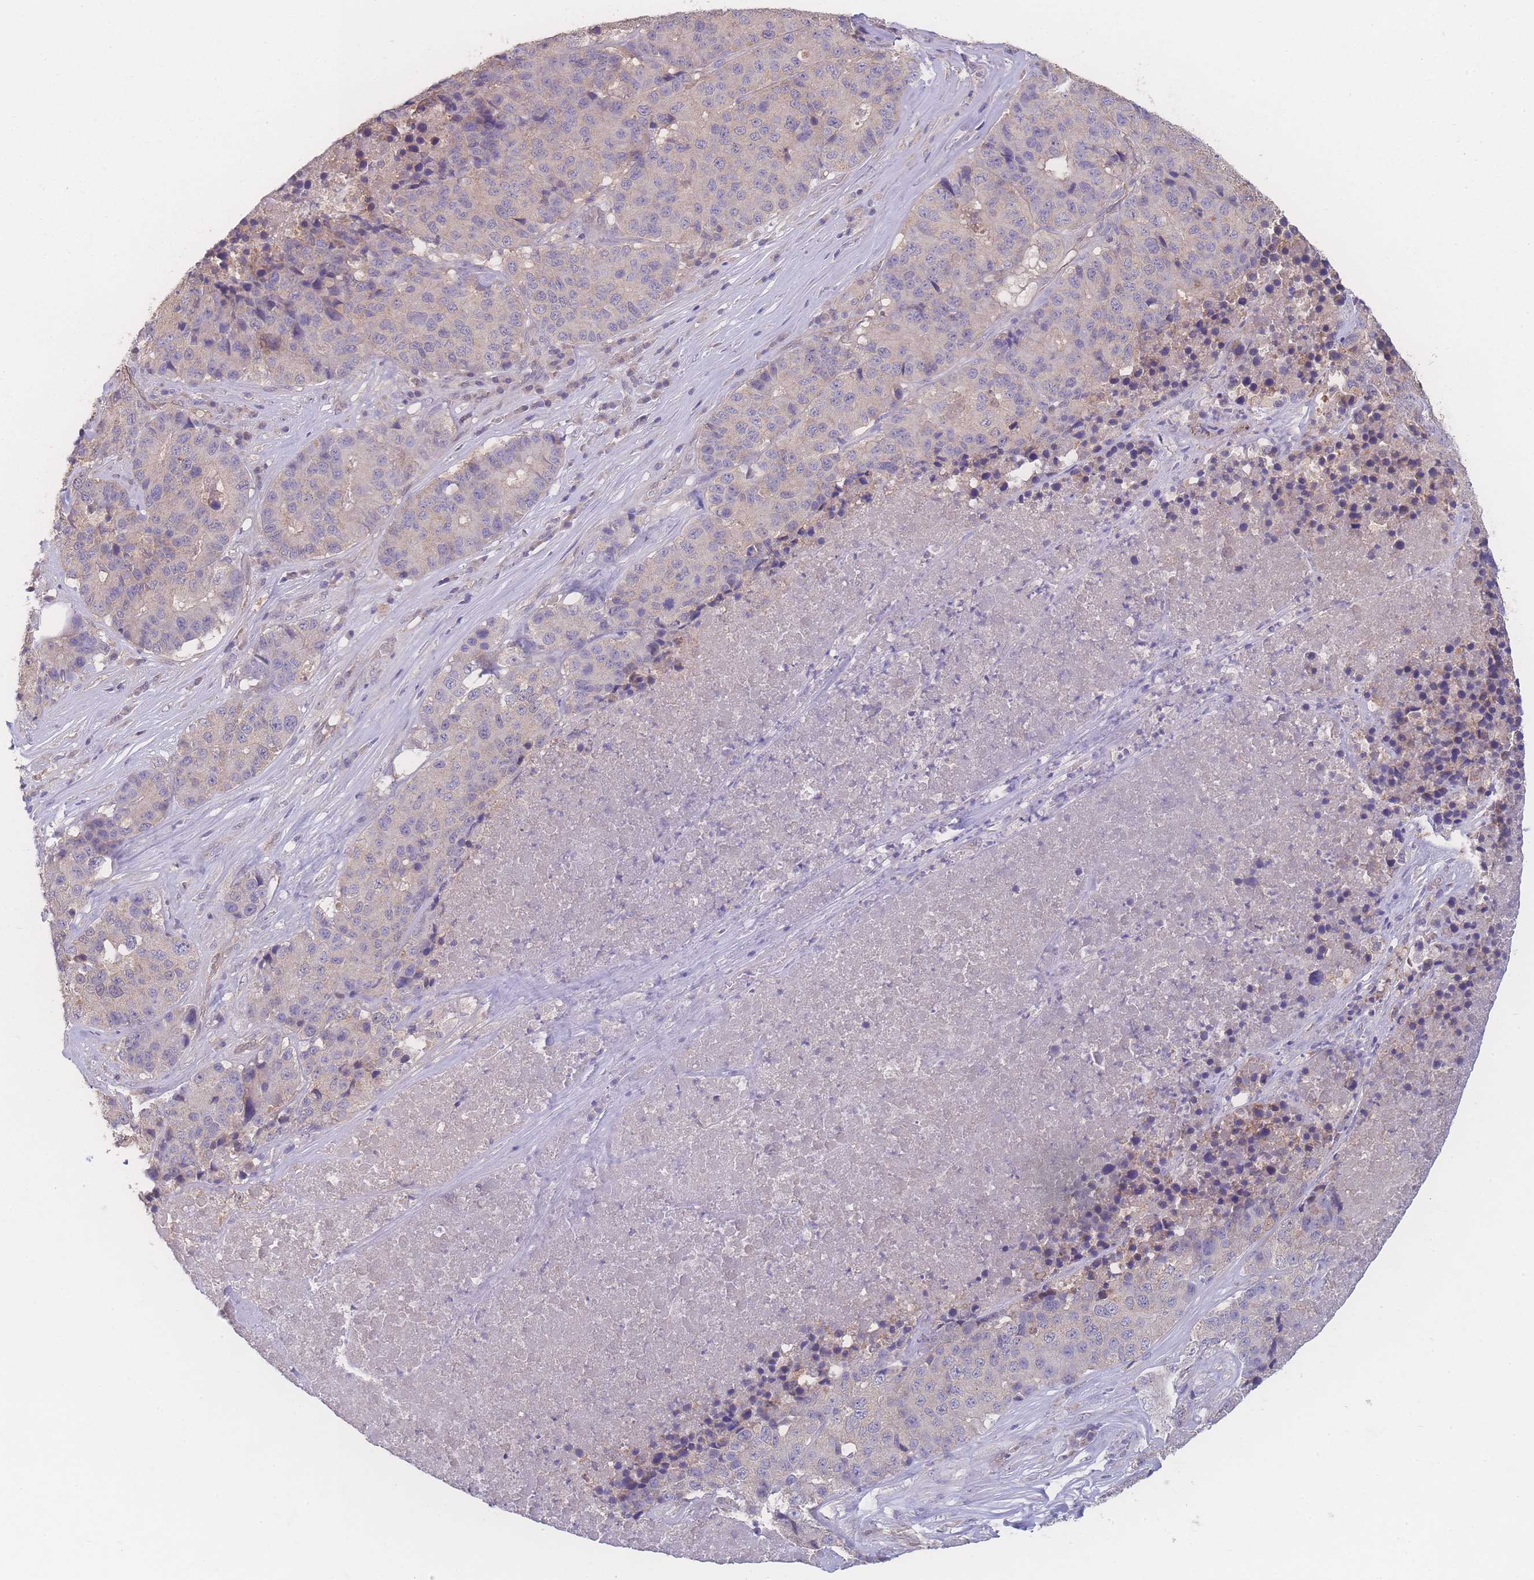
{"staining": {"intensity": "negative", "quantity": "none", "location": "none"}, "tissue": "stomach cancer", "cell_type": "Tumor cells", "image_type": "cancer", "snomed": [{"axis": "morphology", "description": "Adenocarcinoma, NOS"}, {"axis": "topography", "description": "Stomach"}], "caption": "This is an IHC image of human adenocarcinoma (stomach). There is no positivity in tumor cells.", "gene": "GIPR", "patient": {"sex": "male", "age": 71}}